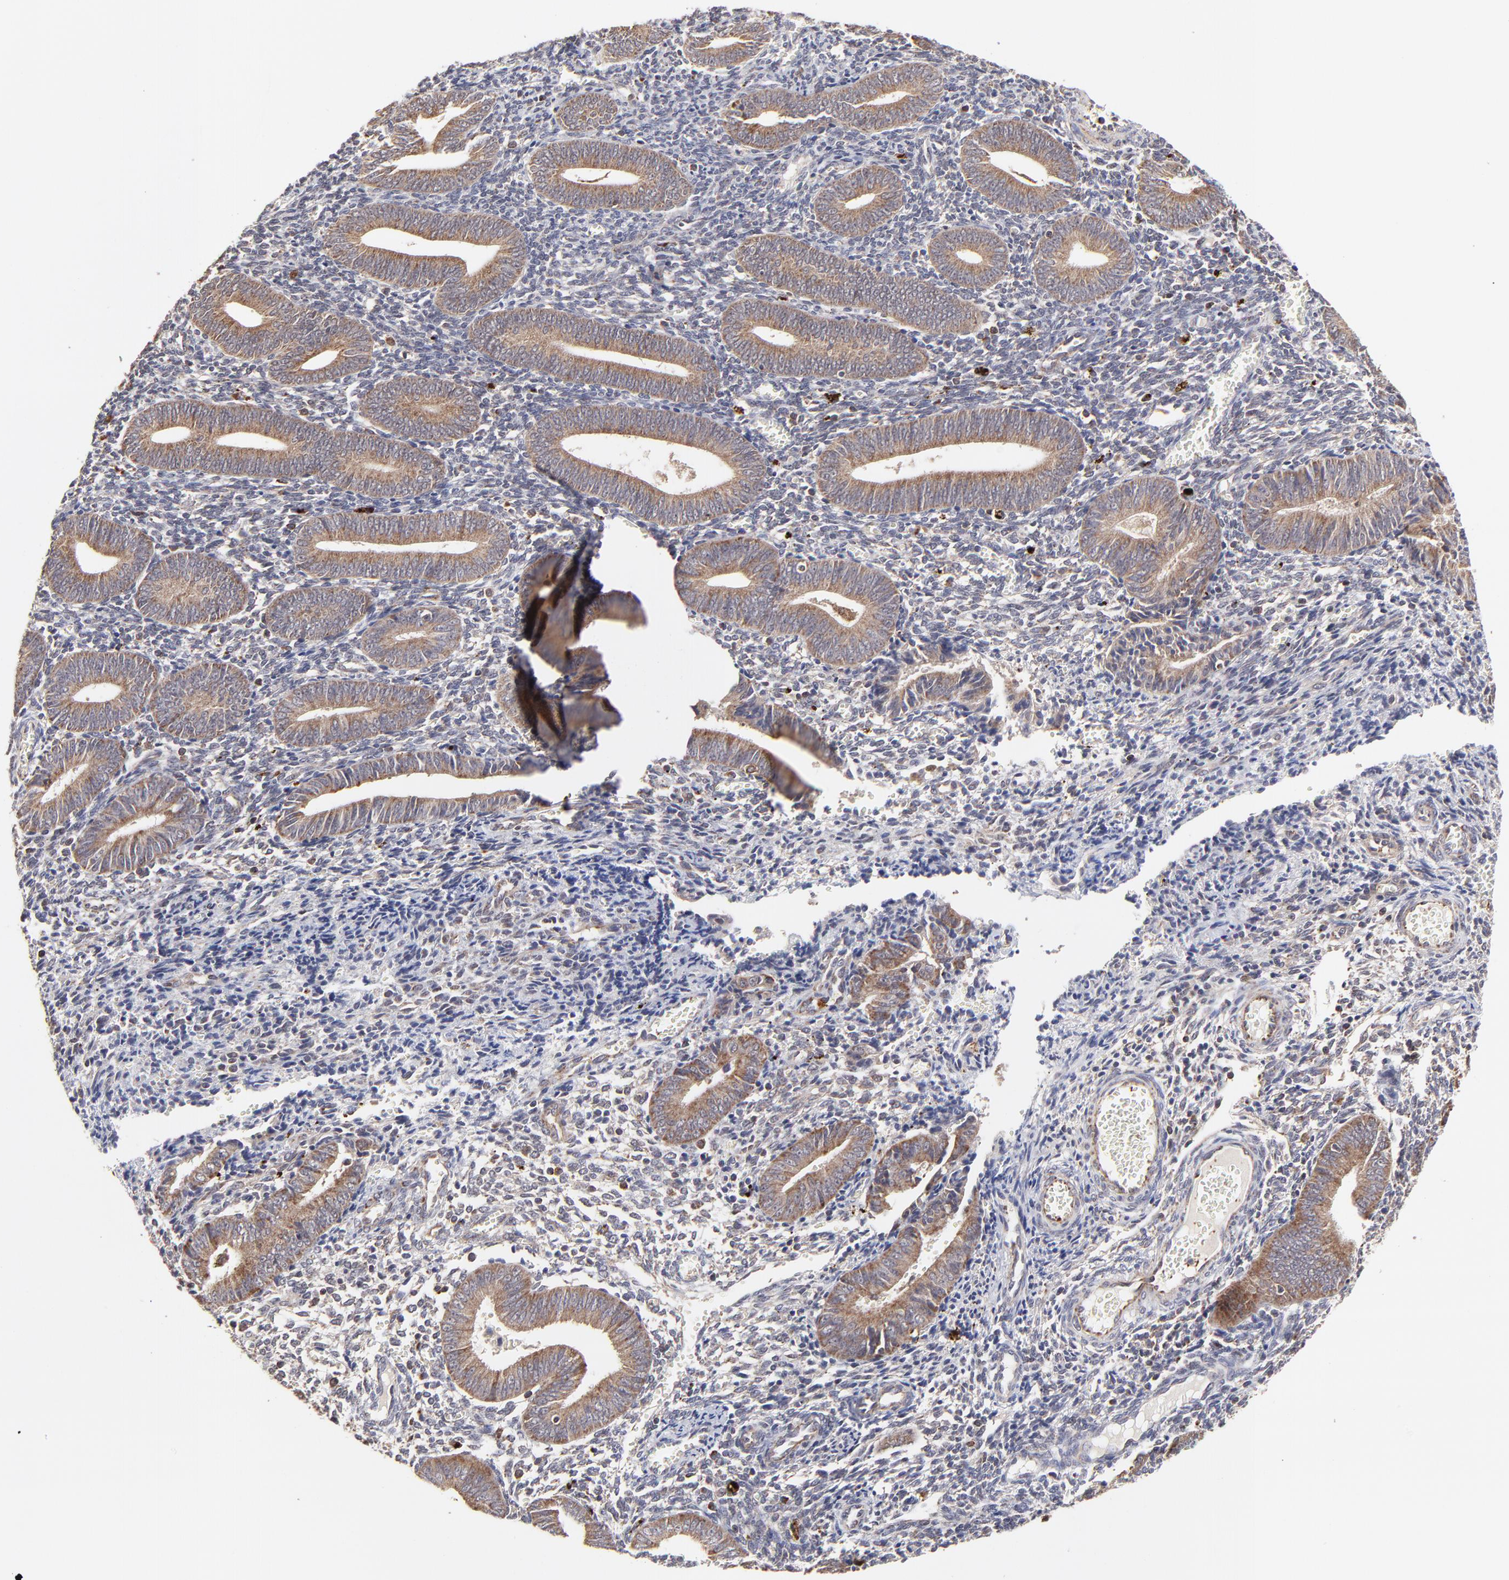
{"staining": {"intensity": "strong", "quantity": "<25%", "location": "cytoplasmic/membranous"}, "tissue": "endometrium", "cell_type": "Cells in endometrial stroma", "image_type": "normal", "snomed": [{"axis": "morphology", "description": "Normal tissue, NOS"}, {"axis": "topography", "description": "Uterus"}, {"axis": "topography", "description": "Endometrium"}], "caption": "Unremarkable endometrium displays strong cytoplasmic/membranous positivity in about <25% of cells in endometrial stroma, visualized by immunohistochemistry.", "gene": "MAP2K7", "patient": {"sex": "female", "age": 33}}